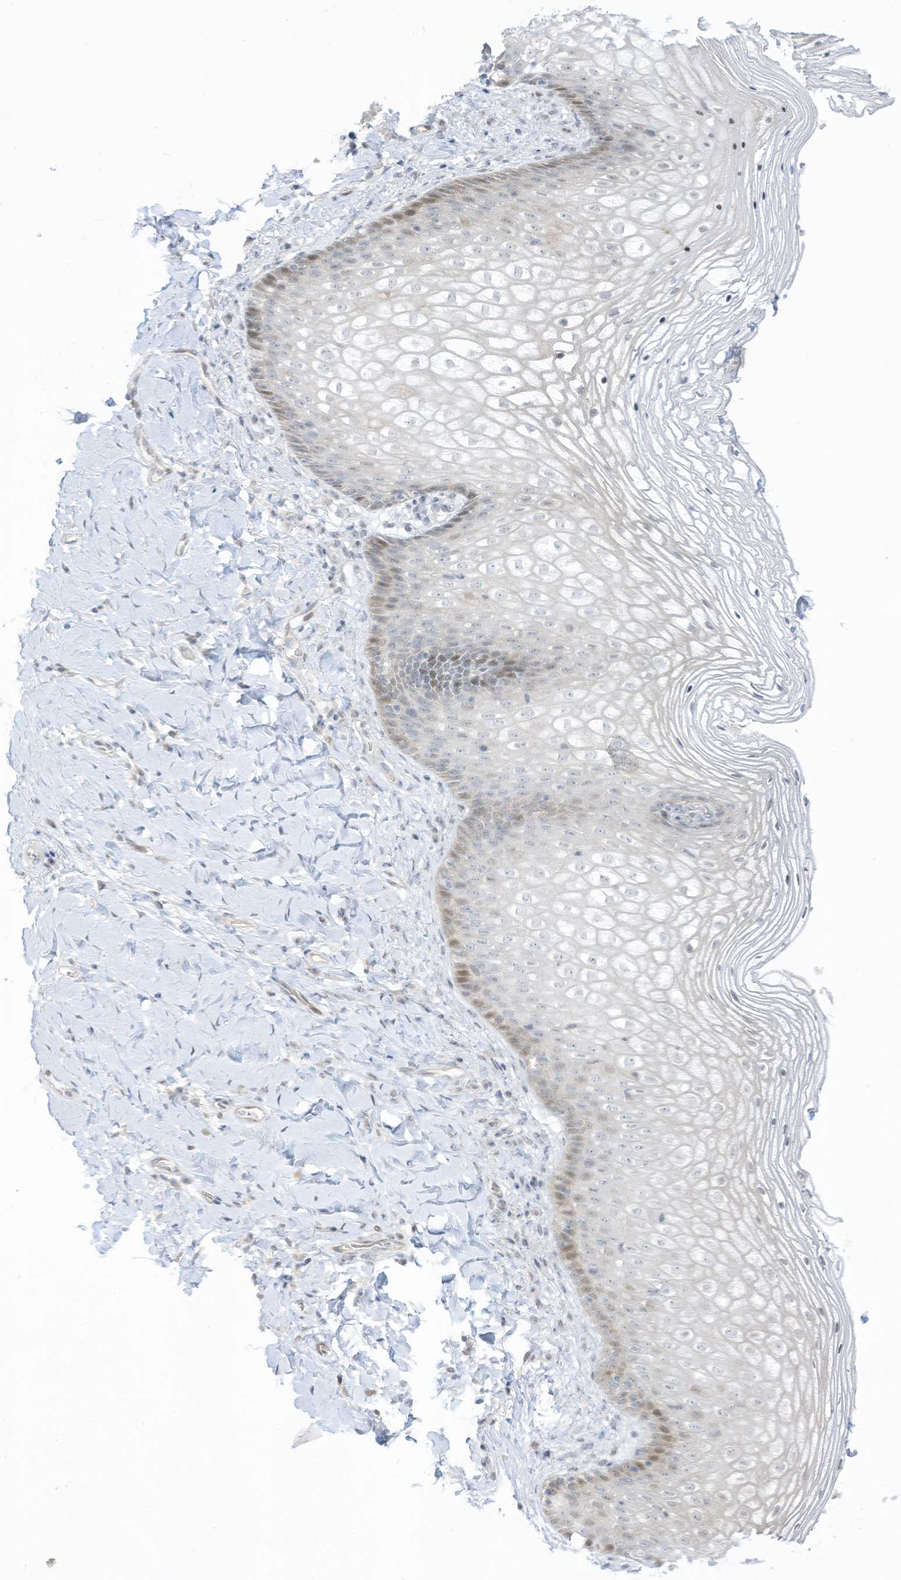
{"staining": {"intensity": "weak", "quantity": "25%-75%", "location": "nuclear"}, "tissue": "vagina", "cell_type": "Squamous epithelial cells", "image_type": "normal", "snomed": [{"axis": "morphology", "description": "Normal tissue, NOS"}, {"axis": "topography", "description": "Vagina"}], "caption": "Vagina stained with IHC demonstrates weak nuclear expression in about 25%-75% of squamous epithelial cells. (DAB IHC with brightfield microscopy, high magnification).", "gene": "ASPRV1", "patient": {"sex": "female", "age": 60}}